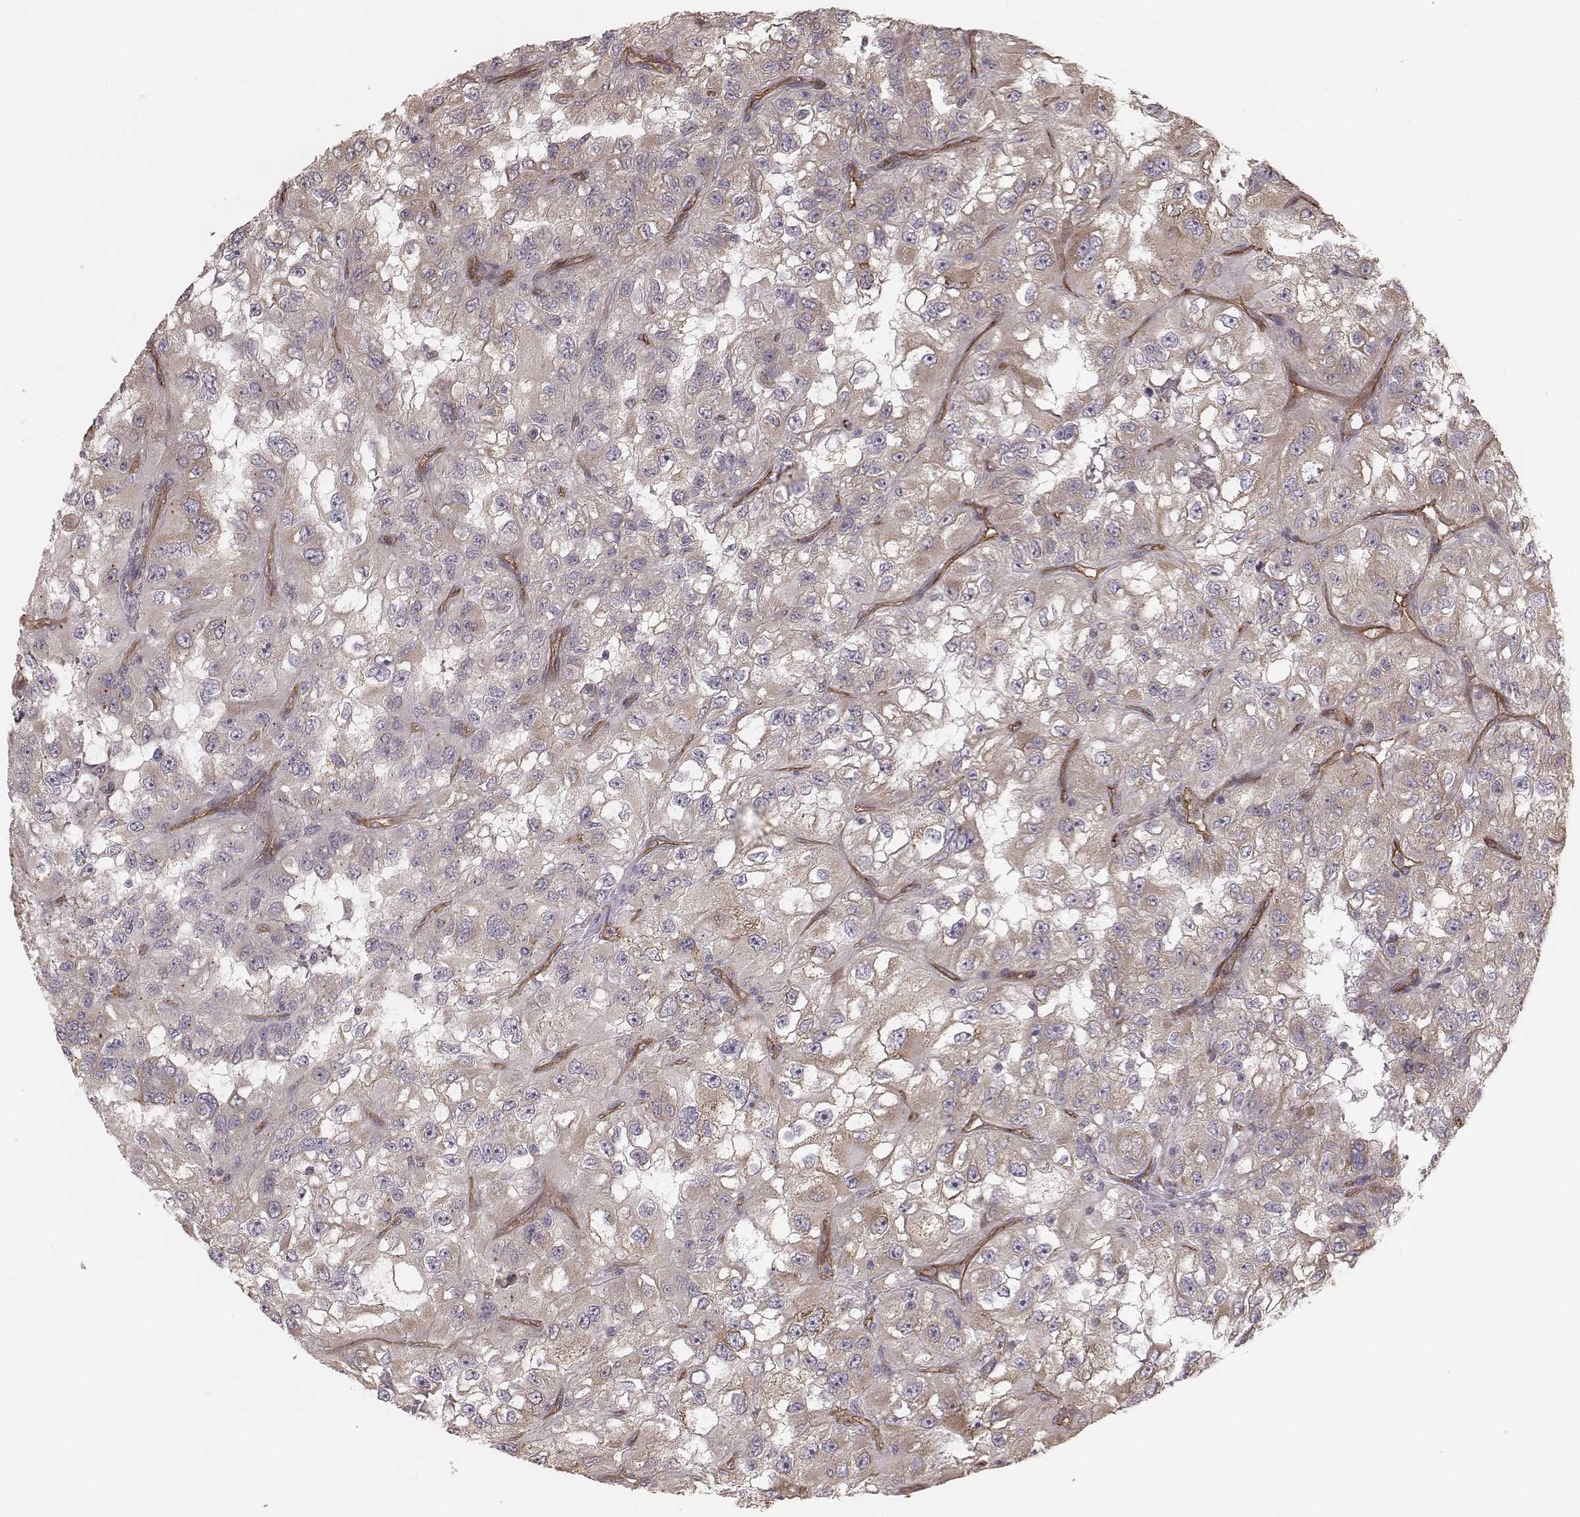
{"staining": {"intensity": "weak", "quantity": ">75%", "location": "cytoplasmic/membranous"}, "tissue": "renal cancer", "cell_type": "Tumor cells", "image_type": "cancer", "snomed": [{"axis": "morphology", "description": "Adenocarcinoma, NOS"}, {"axis": "topography", "description": "Kidney"}], "caption": "The immunohistochemical stain labels weak cytoplasmic/membranous staining in tumor cells of renal cancer tissue. (Brightfield microscopy of DAB IHC at high magnification).", "gene": "PALMD", "patient": {"sex": "male", "age": 64}}